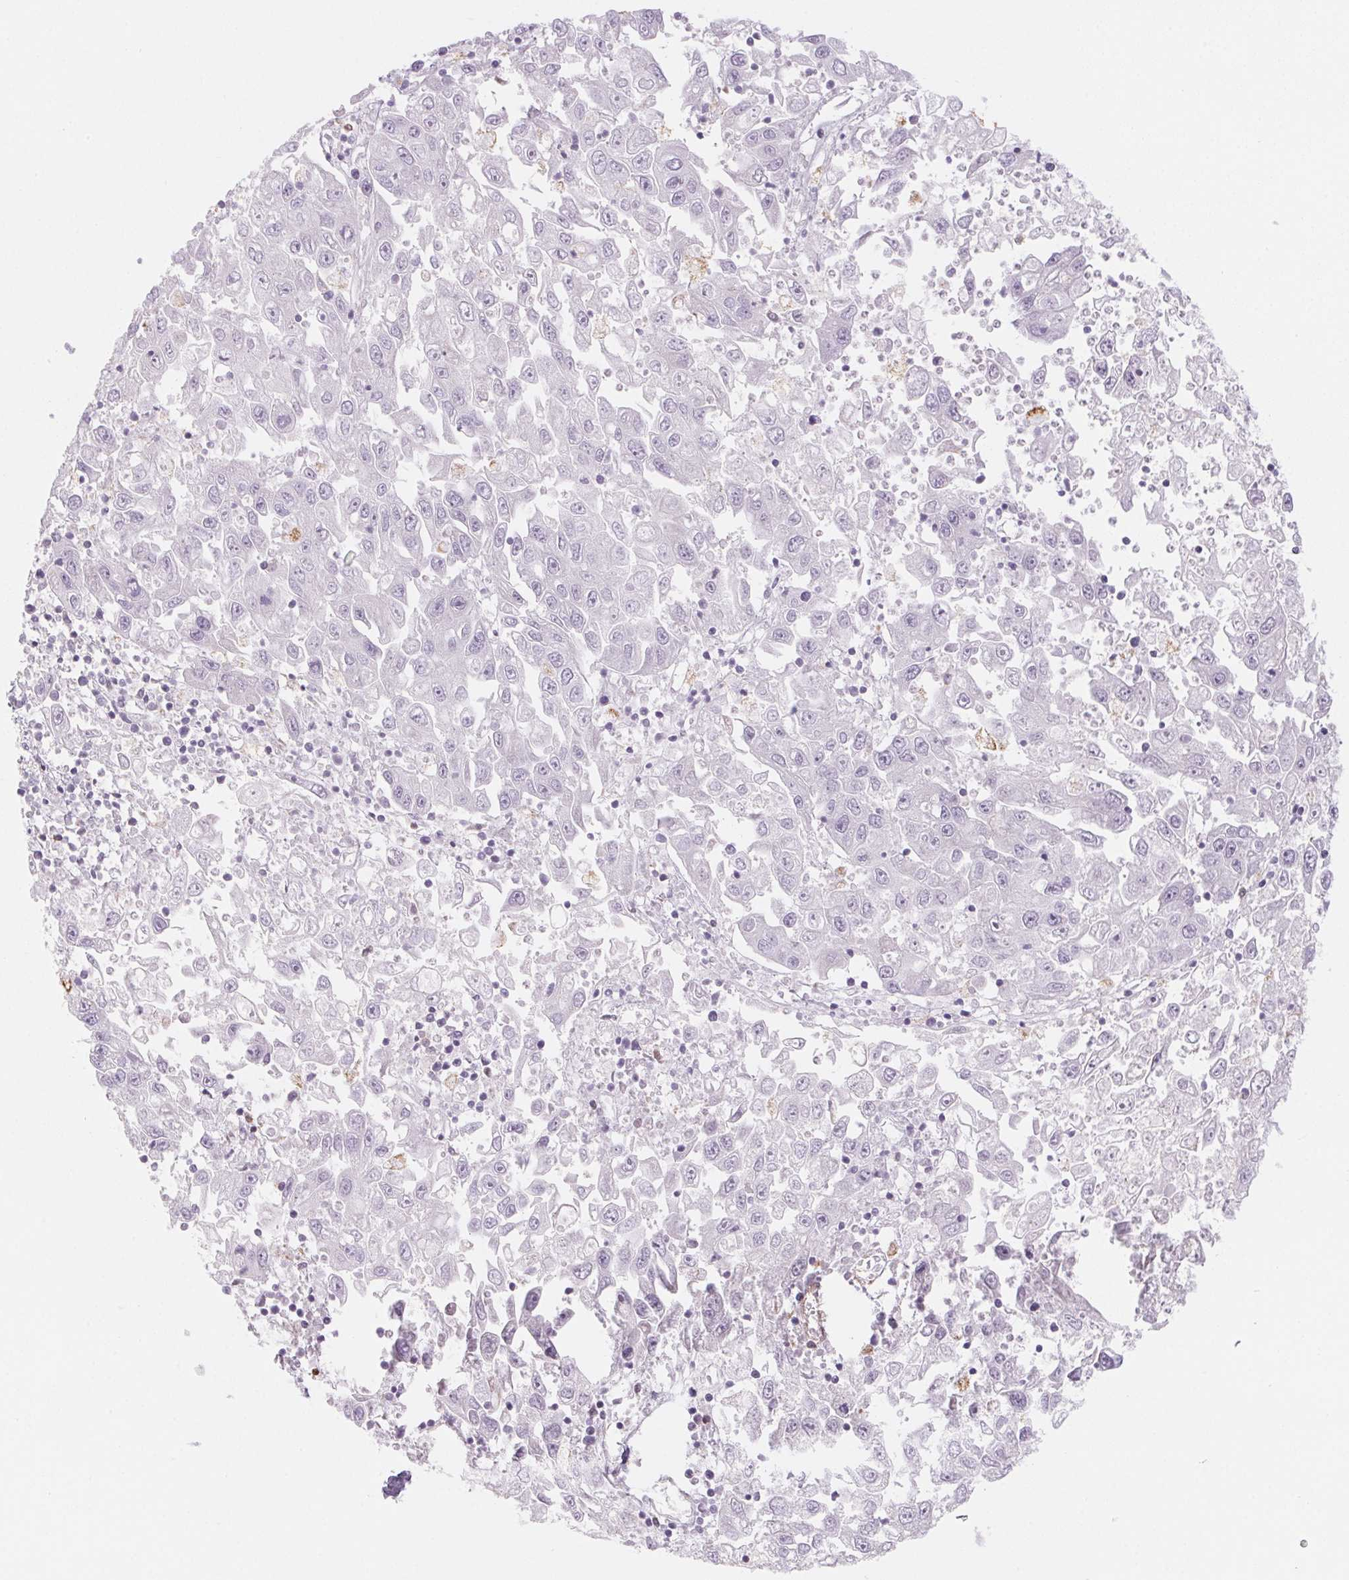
{"staining": {"intensity": "negative", "quantity": "none", "location": "none"}, "tissue": "endometrial cancer", "cell_type": "Tumor cells", "image_type": "cancer", "snomed": [{"axis": "morphology", "description": "Adenocarcinoma, NOS"}, {"axis": "topography", "description": "Uterus"}], "caption": "A high-resolution image shows IHC staining of endometrial cancer, which demonstrates no significant staining in tumor cells.", "gene": "PRPH", "patient": {"sex": "female", "age": 62}}